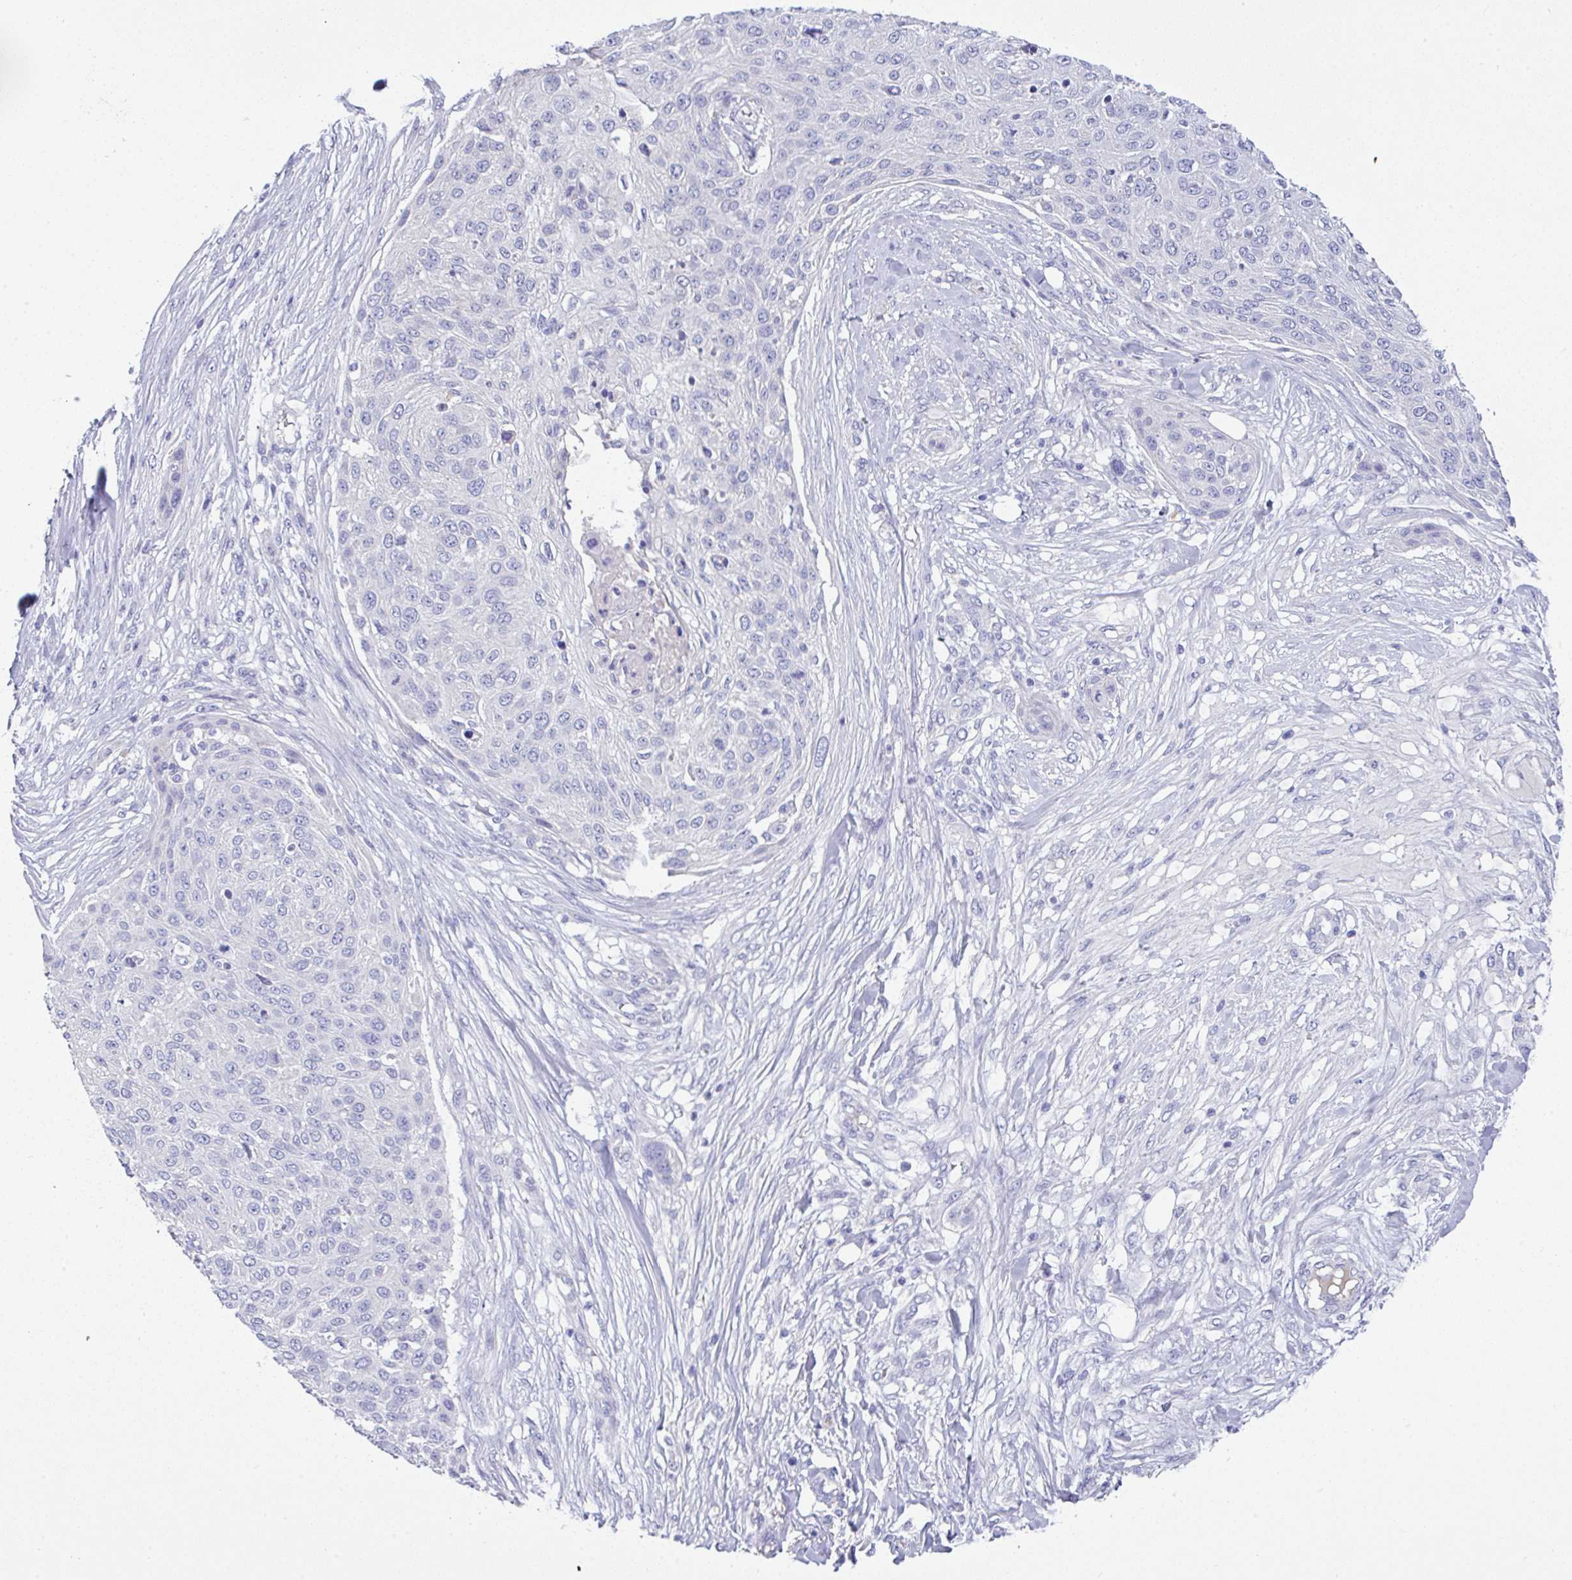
{"staining": {"intensity": "negative", "quantity": "none", "location": "none"}, "tissue": "skin cancer", "cell_type": "Tumor cells", "image_type": "cancer", "snomed": [{"axis": "morphology", "description": "Squamous cell carcinoma, NOS"}, {"axis": "topography", "description": "Skin"}], "caption": "Skin squamous cell carcinoma stained for a protein using IHC exhibits no staining tumor cells.", "gene": "SERPINE3", "patient": {"sex": "female", "age": 87}}